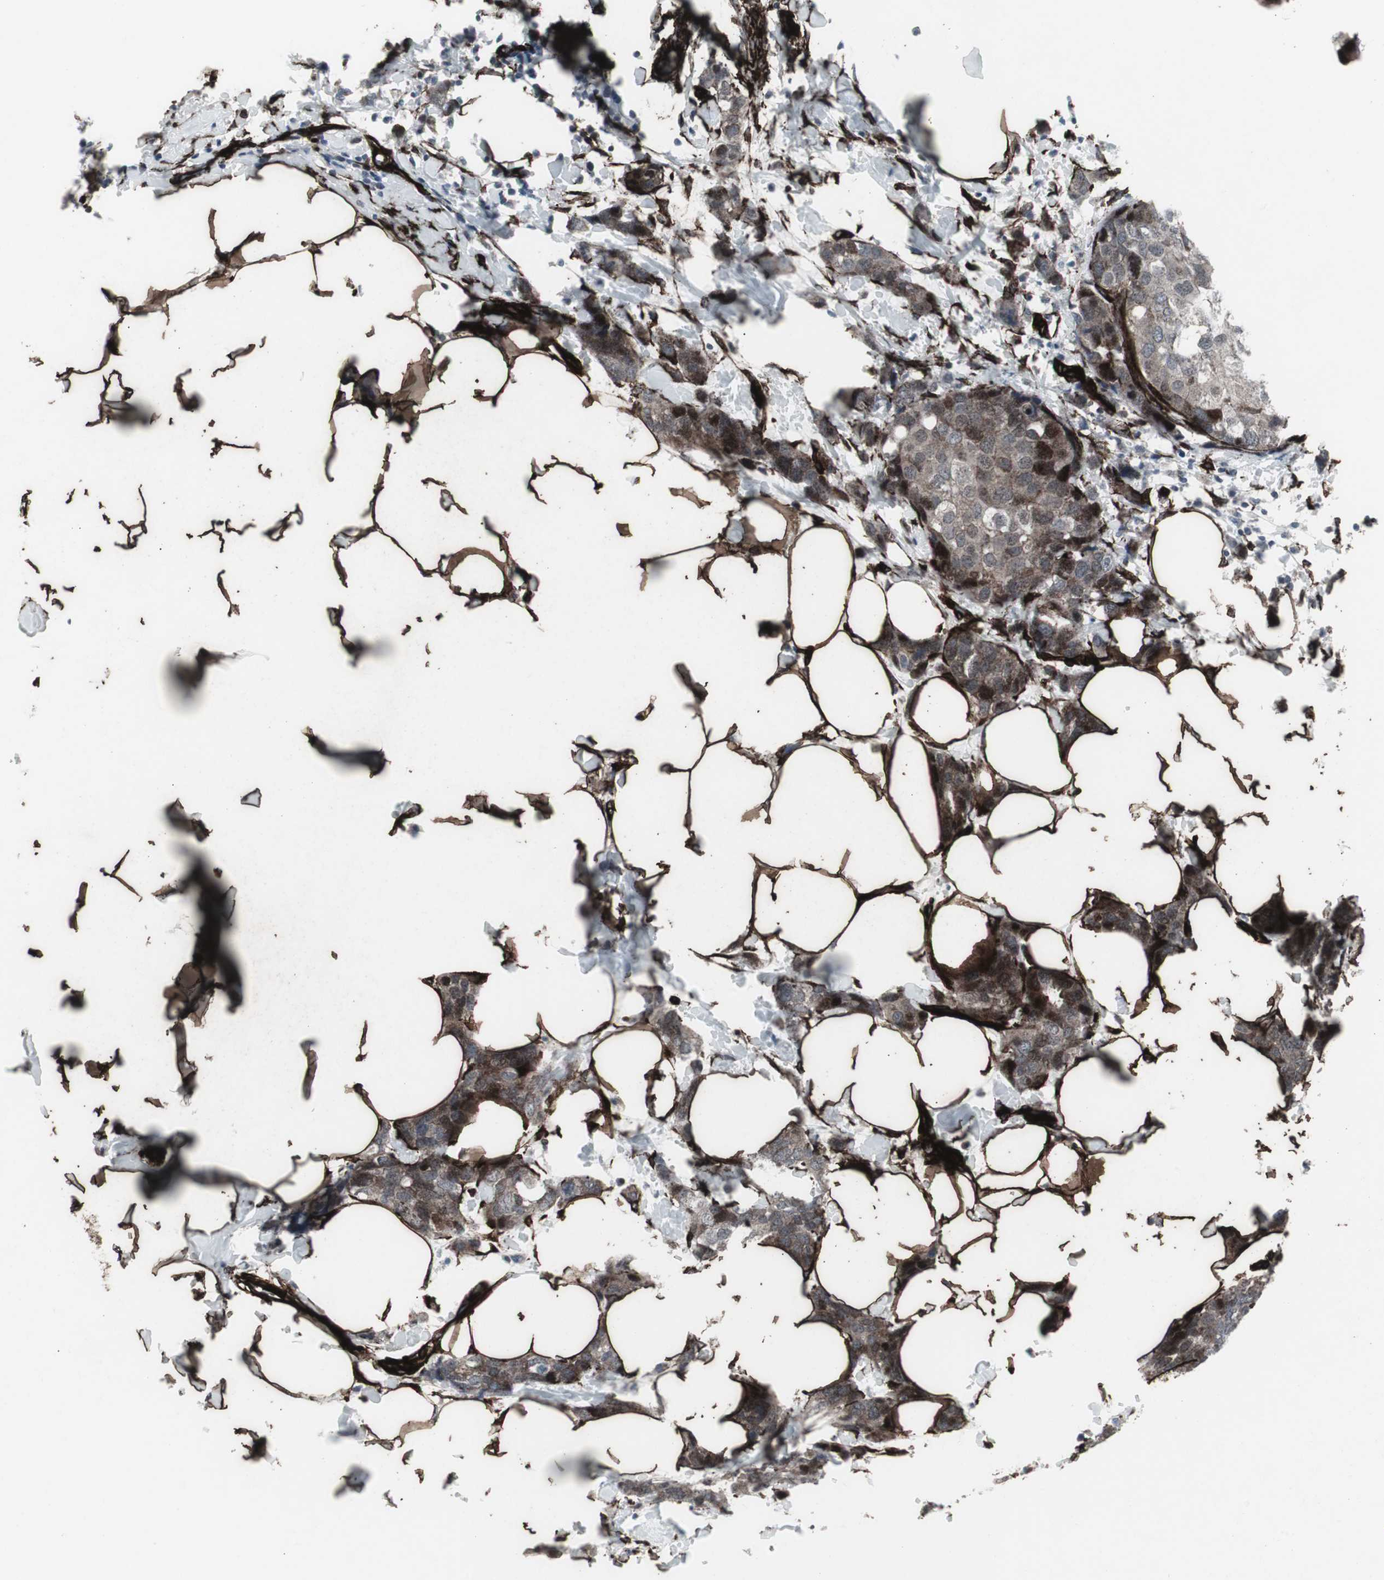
{"staining": {"intensity": "weak", "quantity": "25%-75%", "location": "cytoplasmic/membranous"}, "tissue": "breast cancer", "cell_type": "Tumor cells", "image_type": "cancer", "snomed": [{"axis": "morphology", "description": "Normal tissue, NOS"}, {"axis": "morphology", "description": "Duct carcinoma"}, {"axis": "topography", "description": "Breast"}], "caption": "Breast cancer (invasive ductal carcinoma) stained for a protein reveals weak cytoplasmic/membranous positivity in tumor cells. (DAB = brown stain, brightfield microscopy at high magnification).", "gene": "PDGFA", "patient": {"sex": "female", "age": 50}}